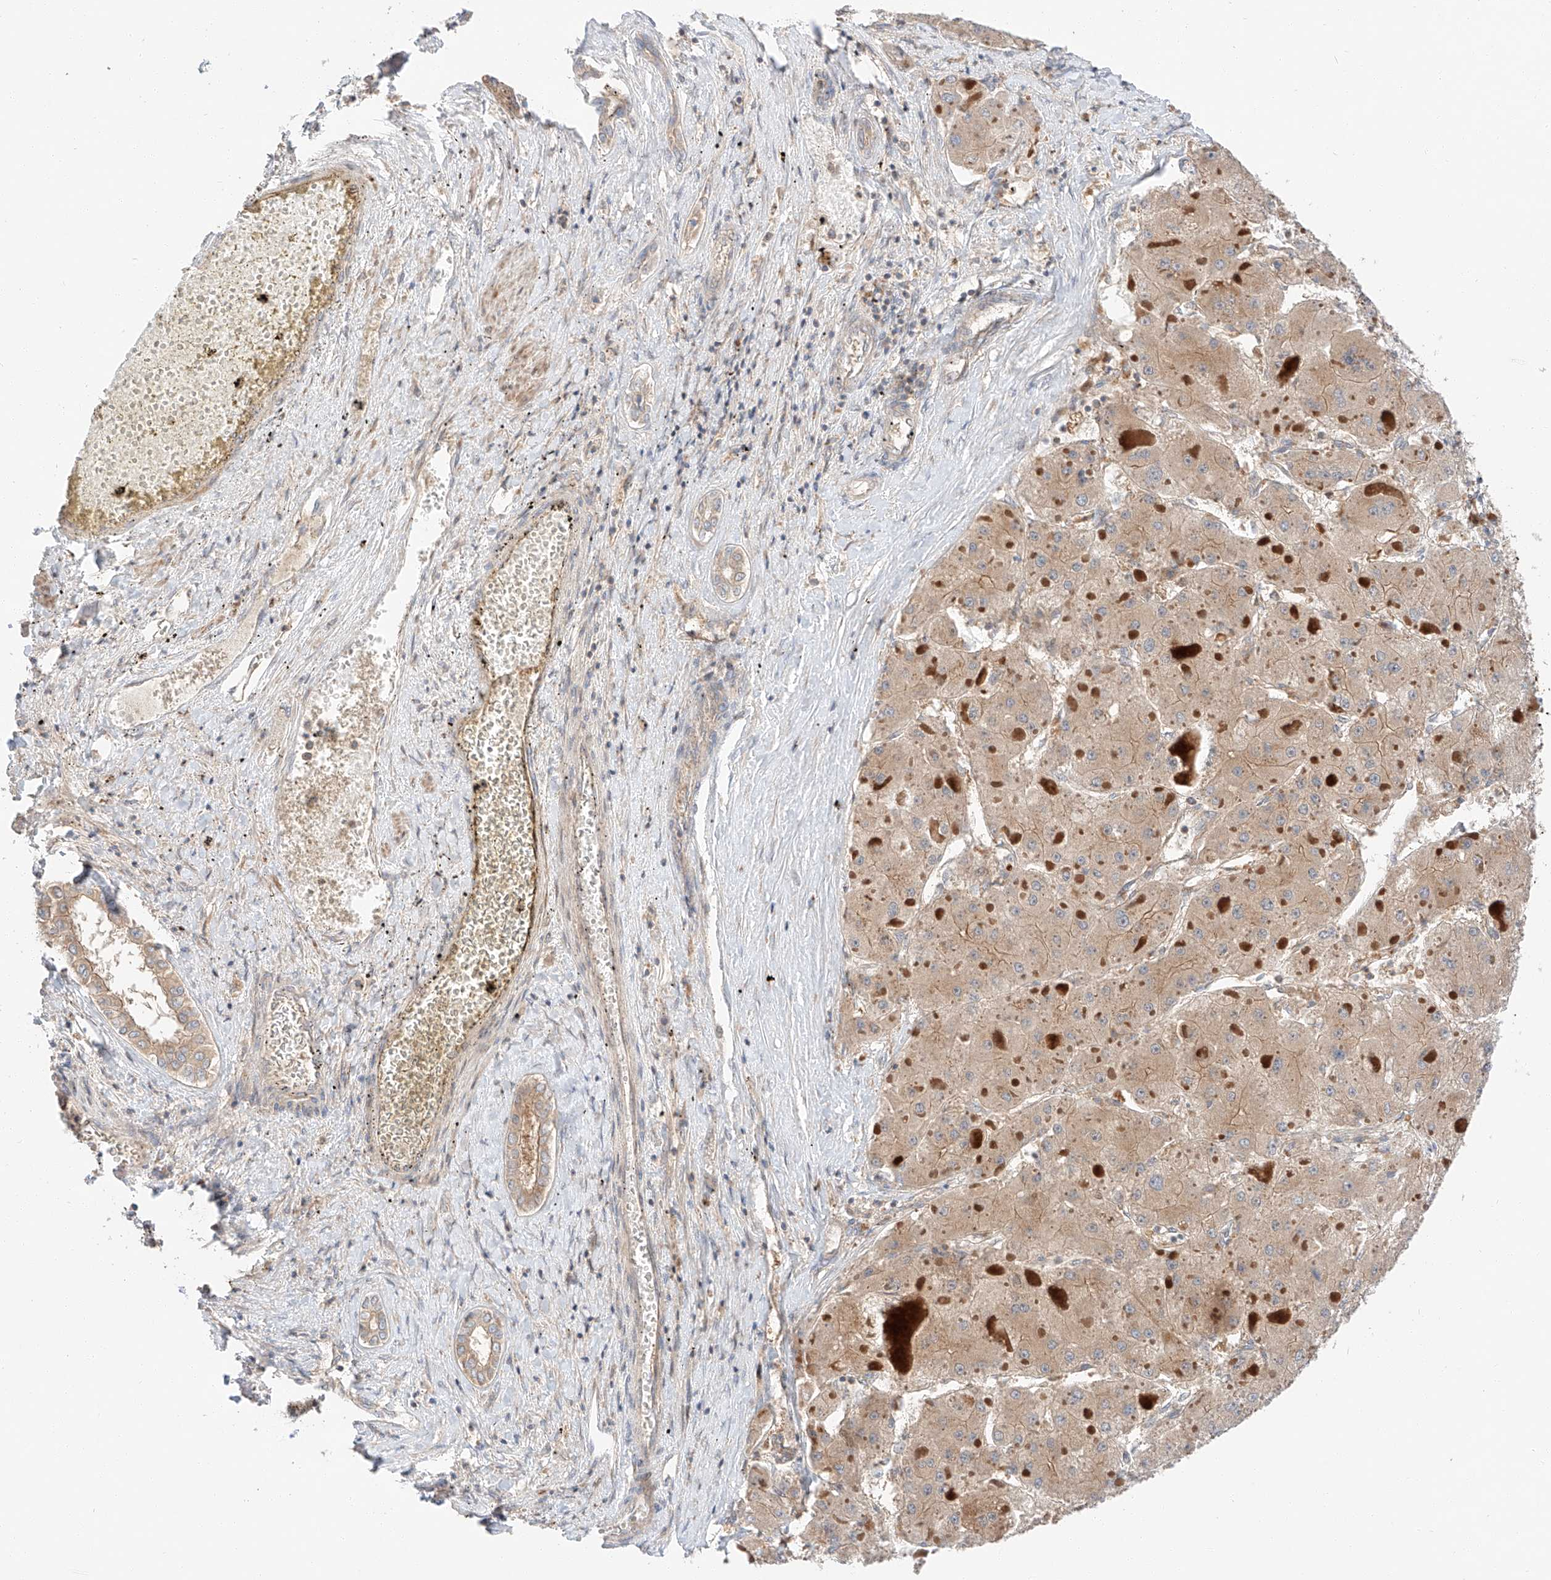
{"staining": {"intensity": "weak", "quantity": ">75%", "location": "cytoplasmic/membranous"}, "tissue": "liver cancer", "cell_type": "Tumor cells", "image_type": "cancer", "snomed": [{"axis": "morphology", "description": "Carcinoma, Hepatocellular, NOS"}, {"axis": "topography", "description": "Liver"}], "caption": "A brown stain highlights weak cytoplasmic/membranous expression of a protein in liver cancer tumor cells.", "gene": "XPNPEP1", "patient": {"sex": "female", "age": 73}}